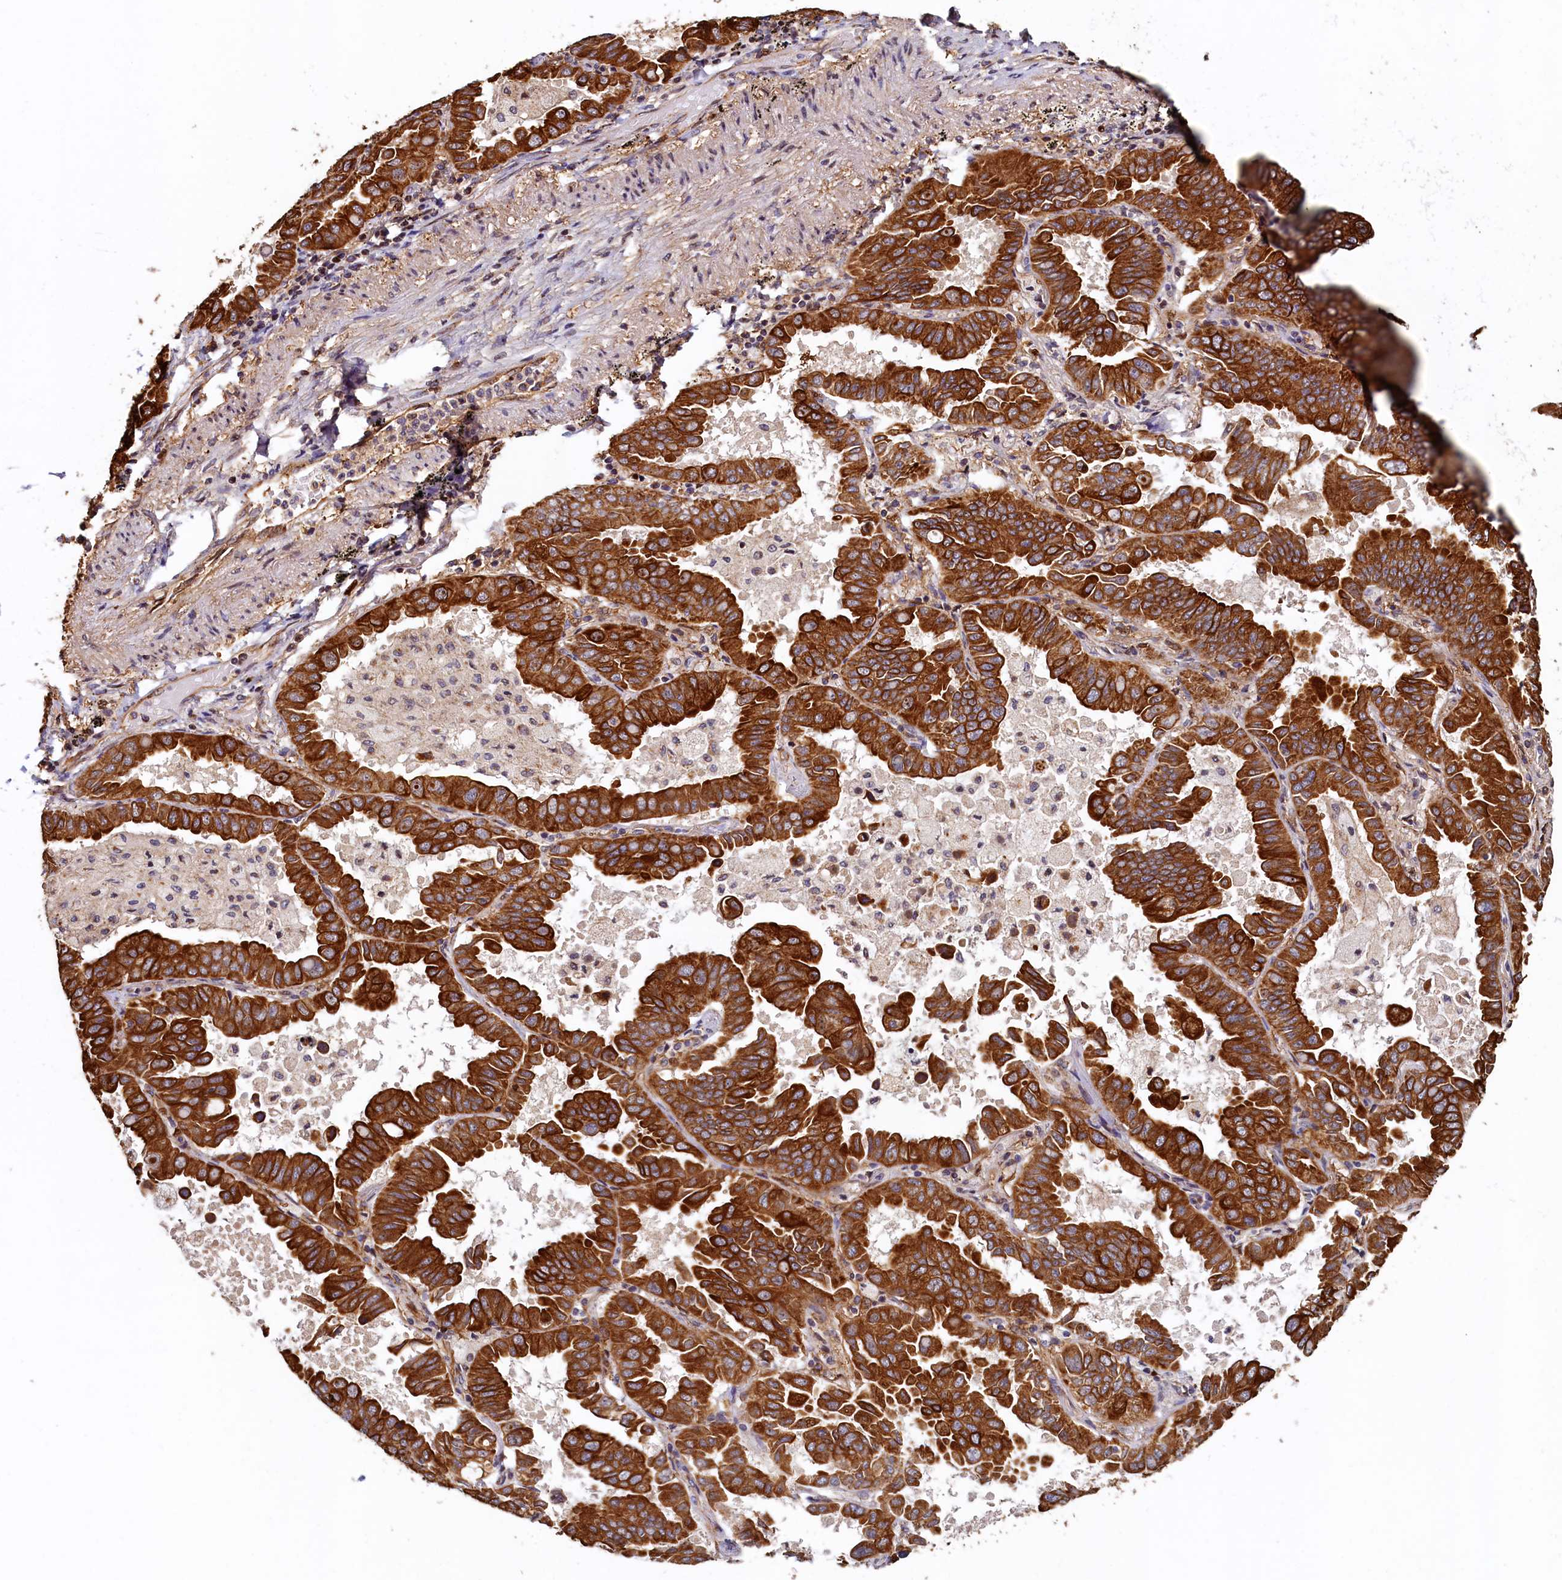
{"staining": {"intensity": "strong", "quantity": ">75%", "location": "cytoplasmic/membranous"}, "tissue": "lung cancer", "cell_type": "Tumor cells", "image_type": "cancer", "snomed": [{"axis": "morphology", "description": "Adenocarcinoma, NOS"}, {"axis": "topography", "description": "Lung"}], "caption": "IHC staining of lung adenocarcinoma, which reveals high levels of strong cytoplasmic/membranous positivity in about >75% of tumor cells indicating strong cytoplasmic/membranous protein positivity. The staining was performed using DAB (brown) for protein detection and nuclei were counterstained in hematoxylin (blue).", "gene": "NCKAP5L", "patient": {"sex": "male", "age": 64}}